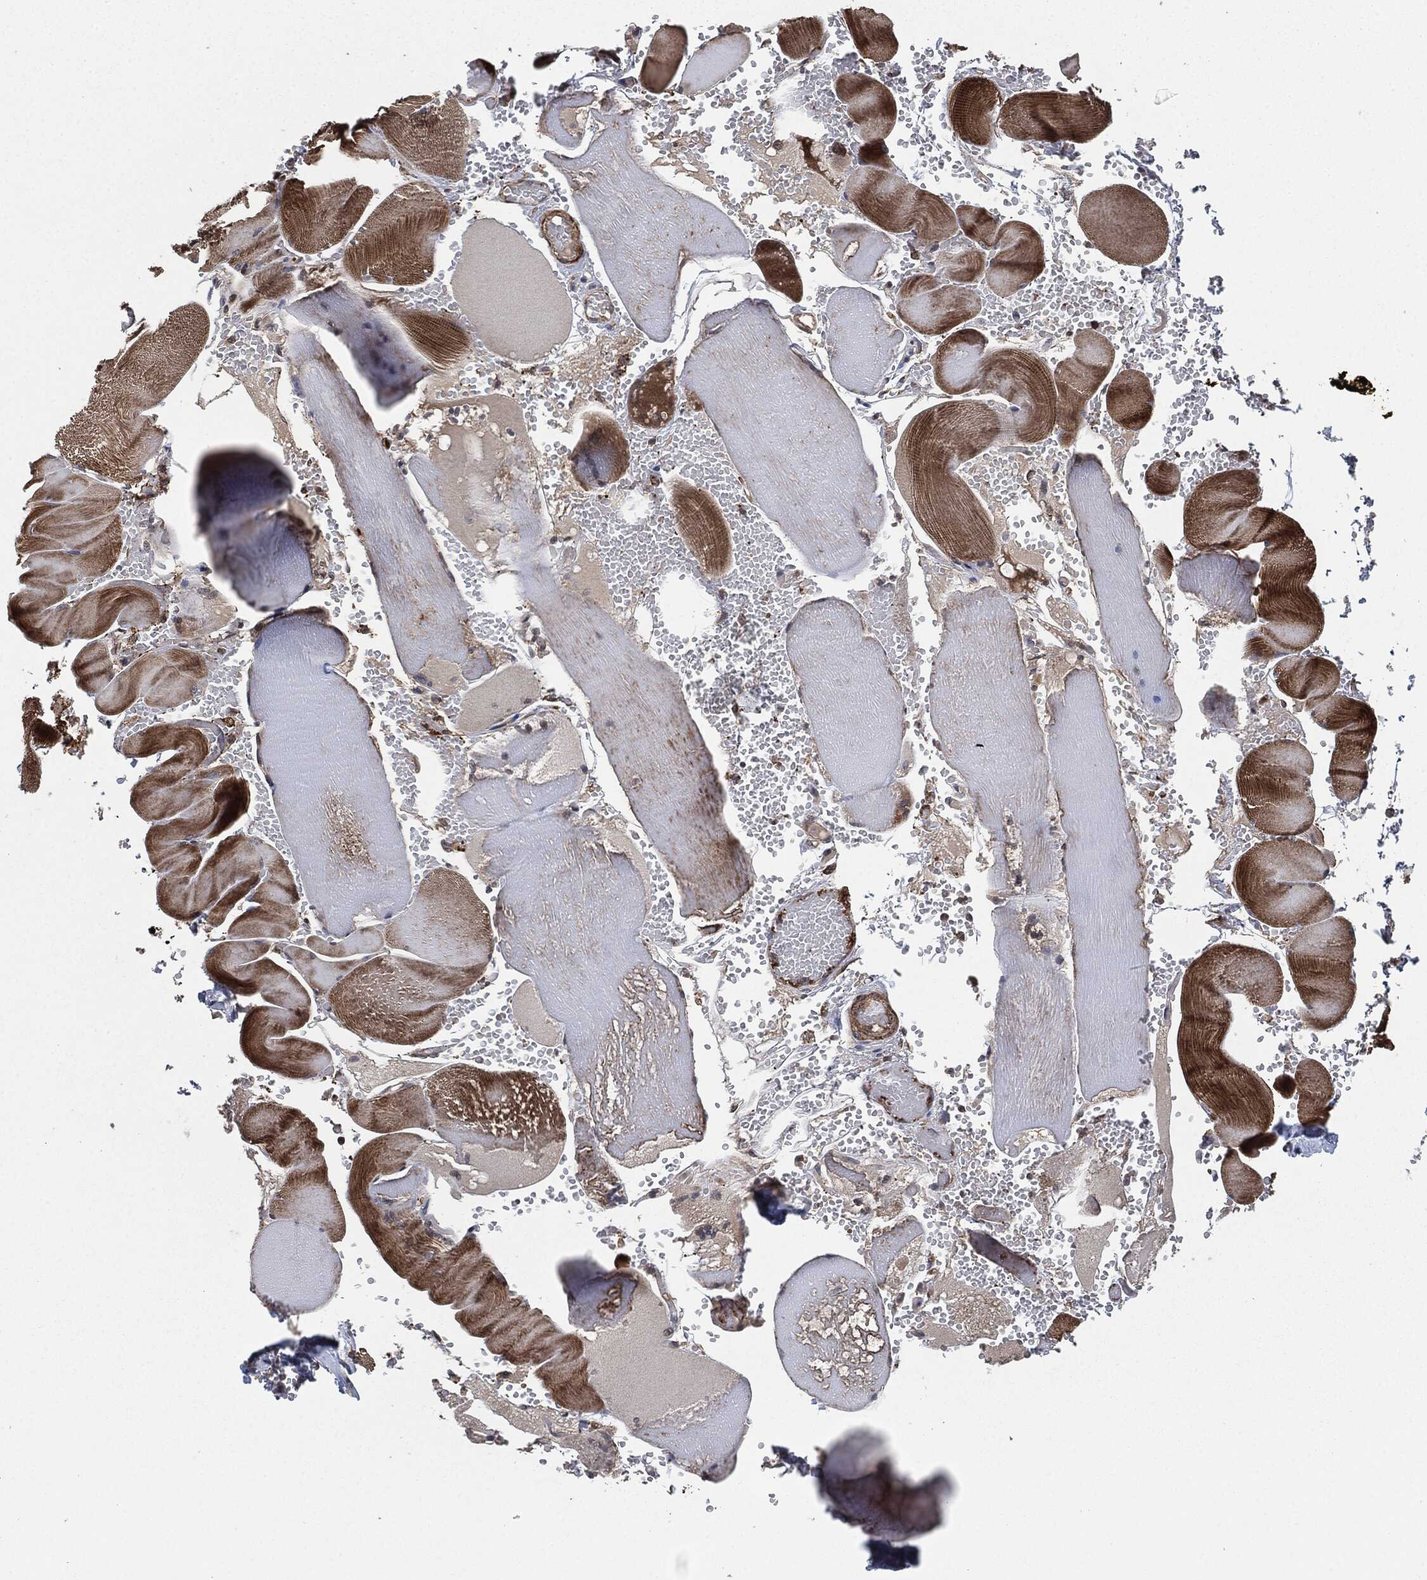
{"staining": {"intensity": "strong", "quantity": "<25%", "location": "cytoplasmic/membranous"}, "tissue": "skeletal muscle", "cell_type": "Myocytes", "image_type": "normal", "snomed": [{"axis": "morphology", "description": "Normal tissue, NOS"}, {"axis": "topography", "description": "Skeletal muscle"}], "caption": "Immunohistochemical staining of unremarkable skeletal muscle displays medium levels of strong cytoplasmic/membranous staining in about <25% of myocytes.", "gene": "UBR1", "patient": {"sex": "male", "age": 56}}